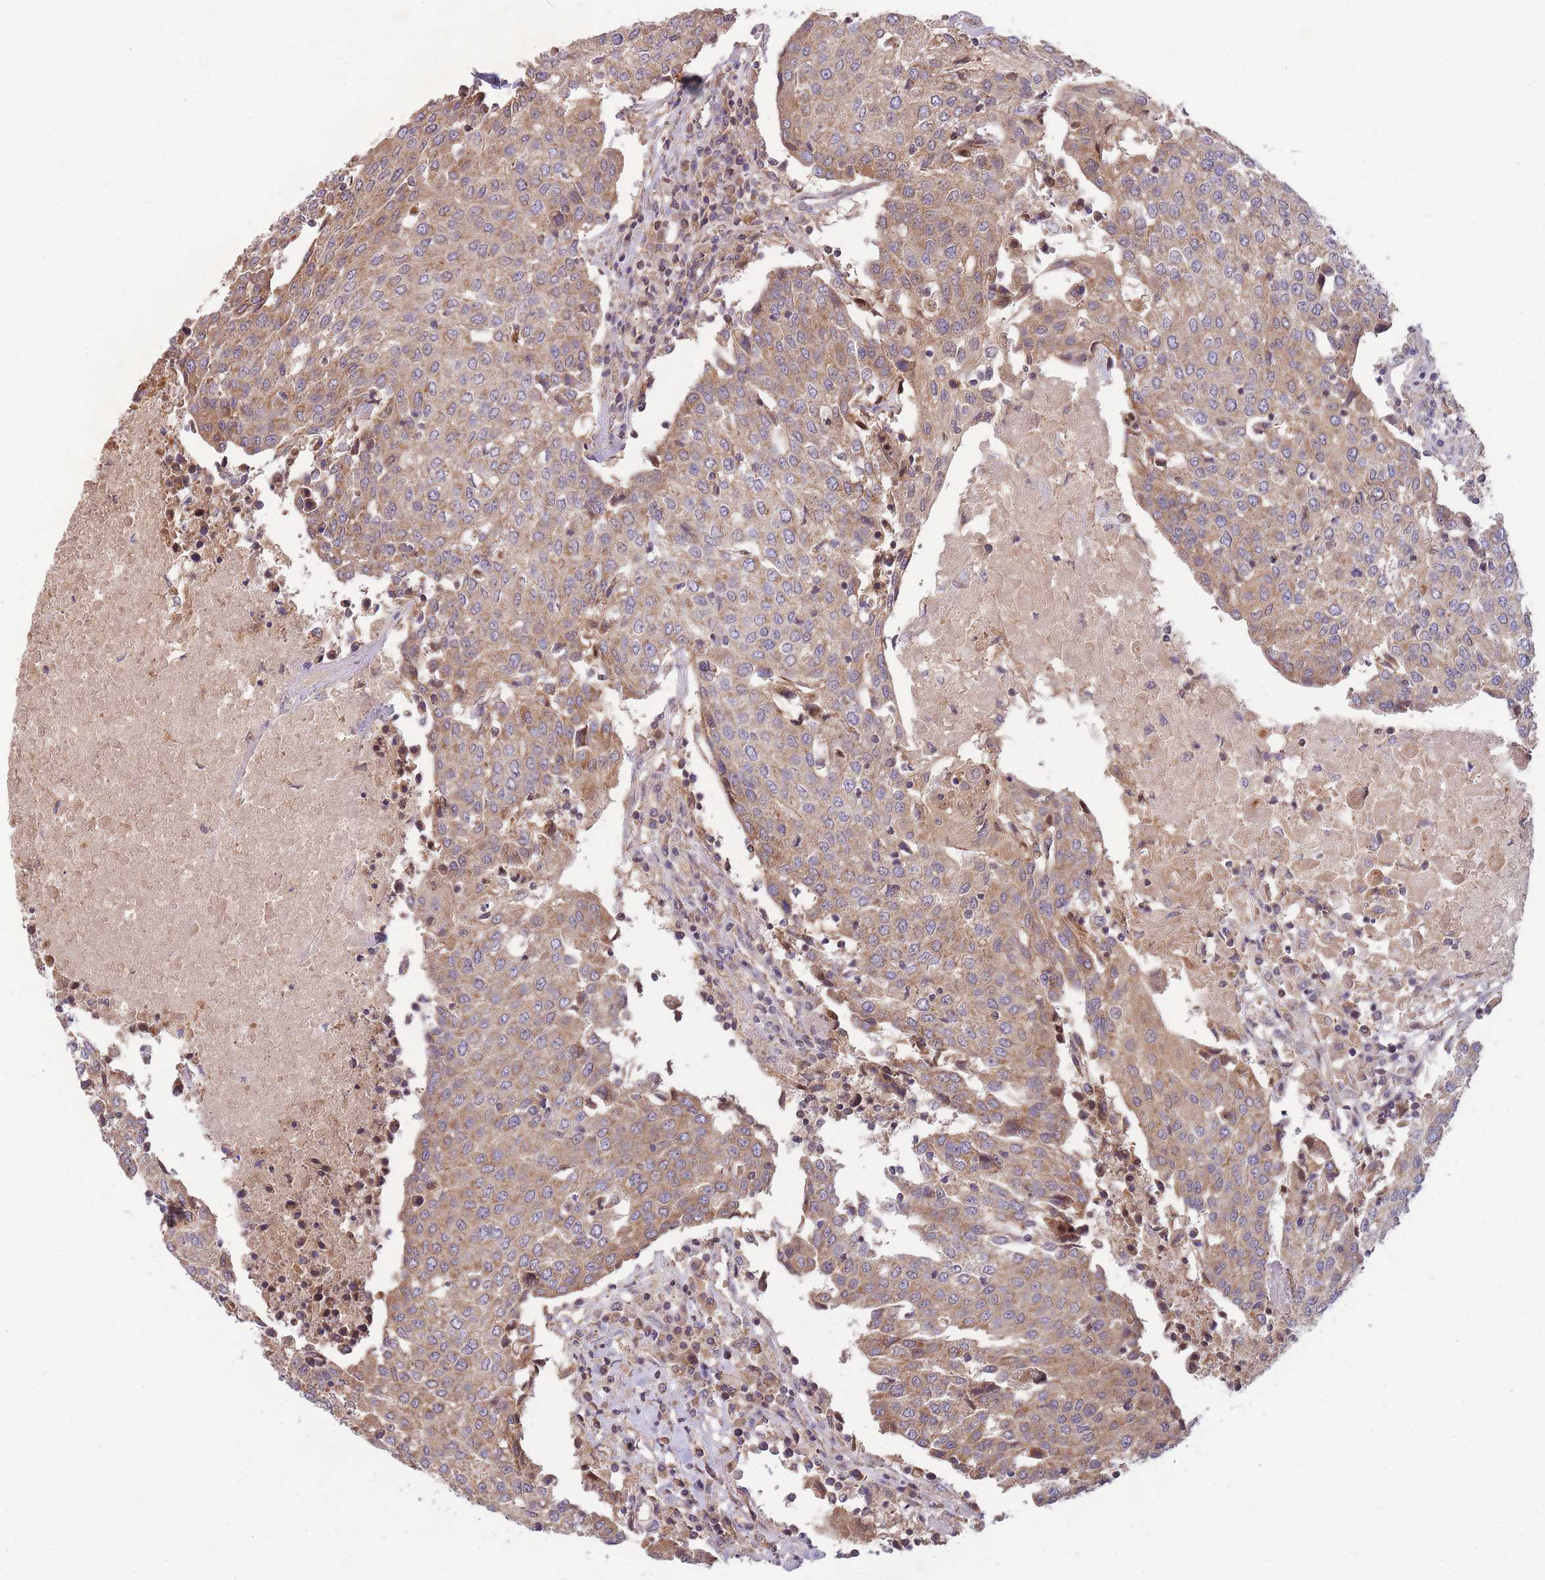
{"staining": {"intensity": "moderate", "quantity": ">75%", "location": "cytoplasmic/membranous"}, "tissue": "urothelial cancer", "cell_type": "Tumor cells", "image_type": "cancer", "snomed": [{"axis": "morphology", "description": "Urothelial carcinoma, High grade"}, {"axis": "topography", "description": "Urinary bladder"}], "caption": "A photomicrograph of human high-grade urothelial carcinoma stained for a protein displays moderate cytoplasmic/membranous brown staining in tumor cells.", "gene": "PTPMT1", "patient": {"sex": "female", "age": 85}}